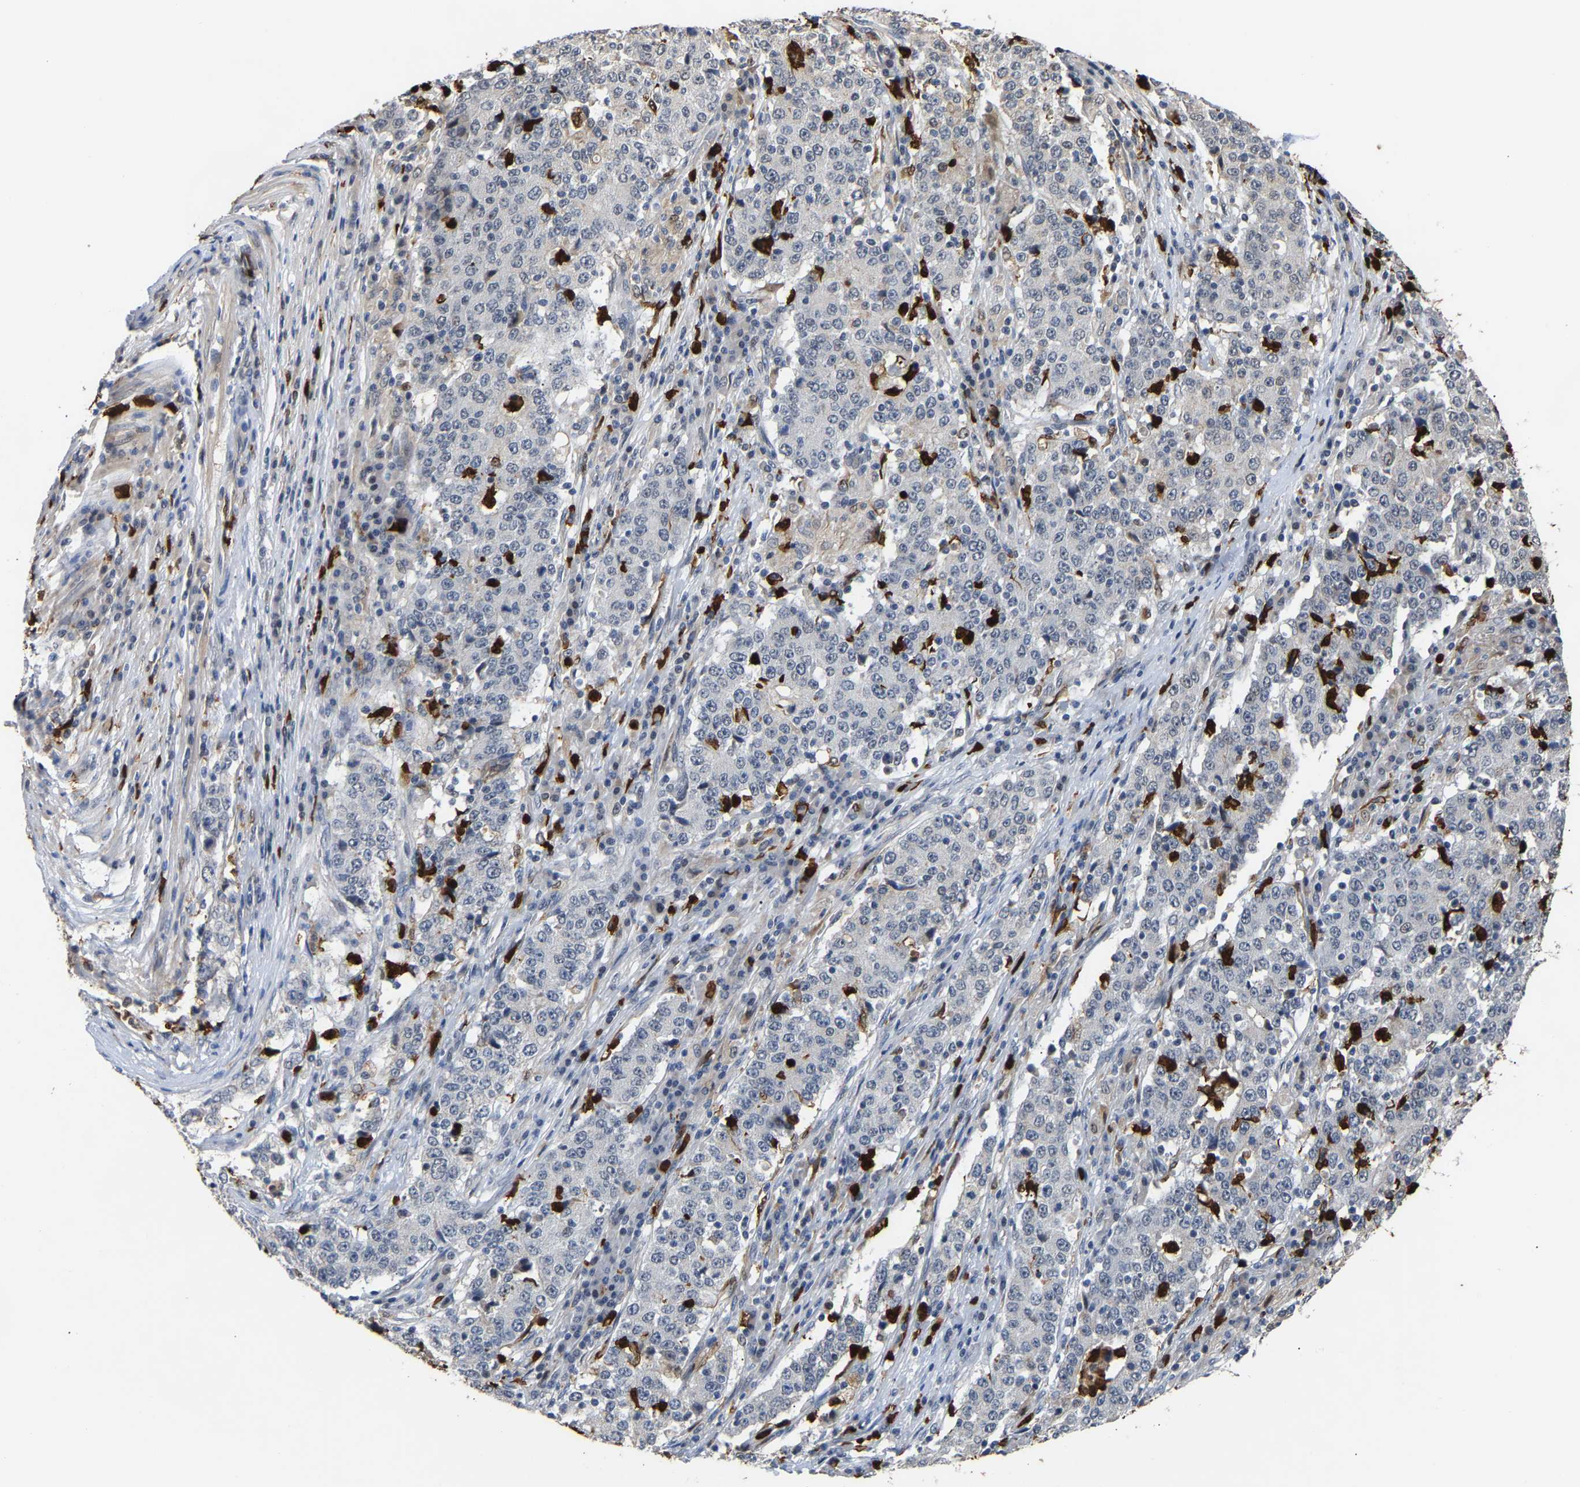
{"staining": {"intensity": "negative", "quantity": "none", "location": "none"}, "tissue": "stomach cancer", "cell_type": "Tumor cells", "image_type": "cancer", "snomed": [{"axis": "morphology", "description": "Adenocarcinoma, NOS"}, {"axis": "topography", "description": "Stomach"}], "caption": "A micrograph of human stomach cancer is negative for staining in tumor cells.", "gene": "TDRD7", "patient": {"sex": "male", "age": 59}}